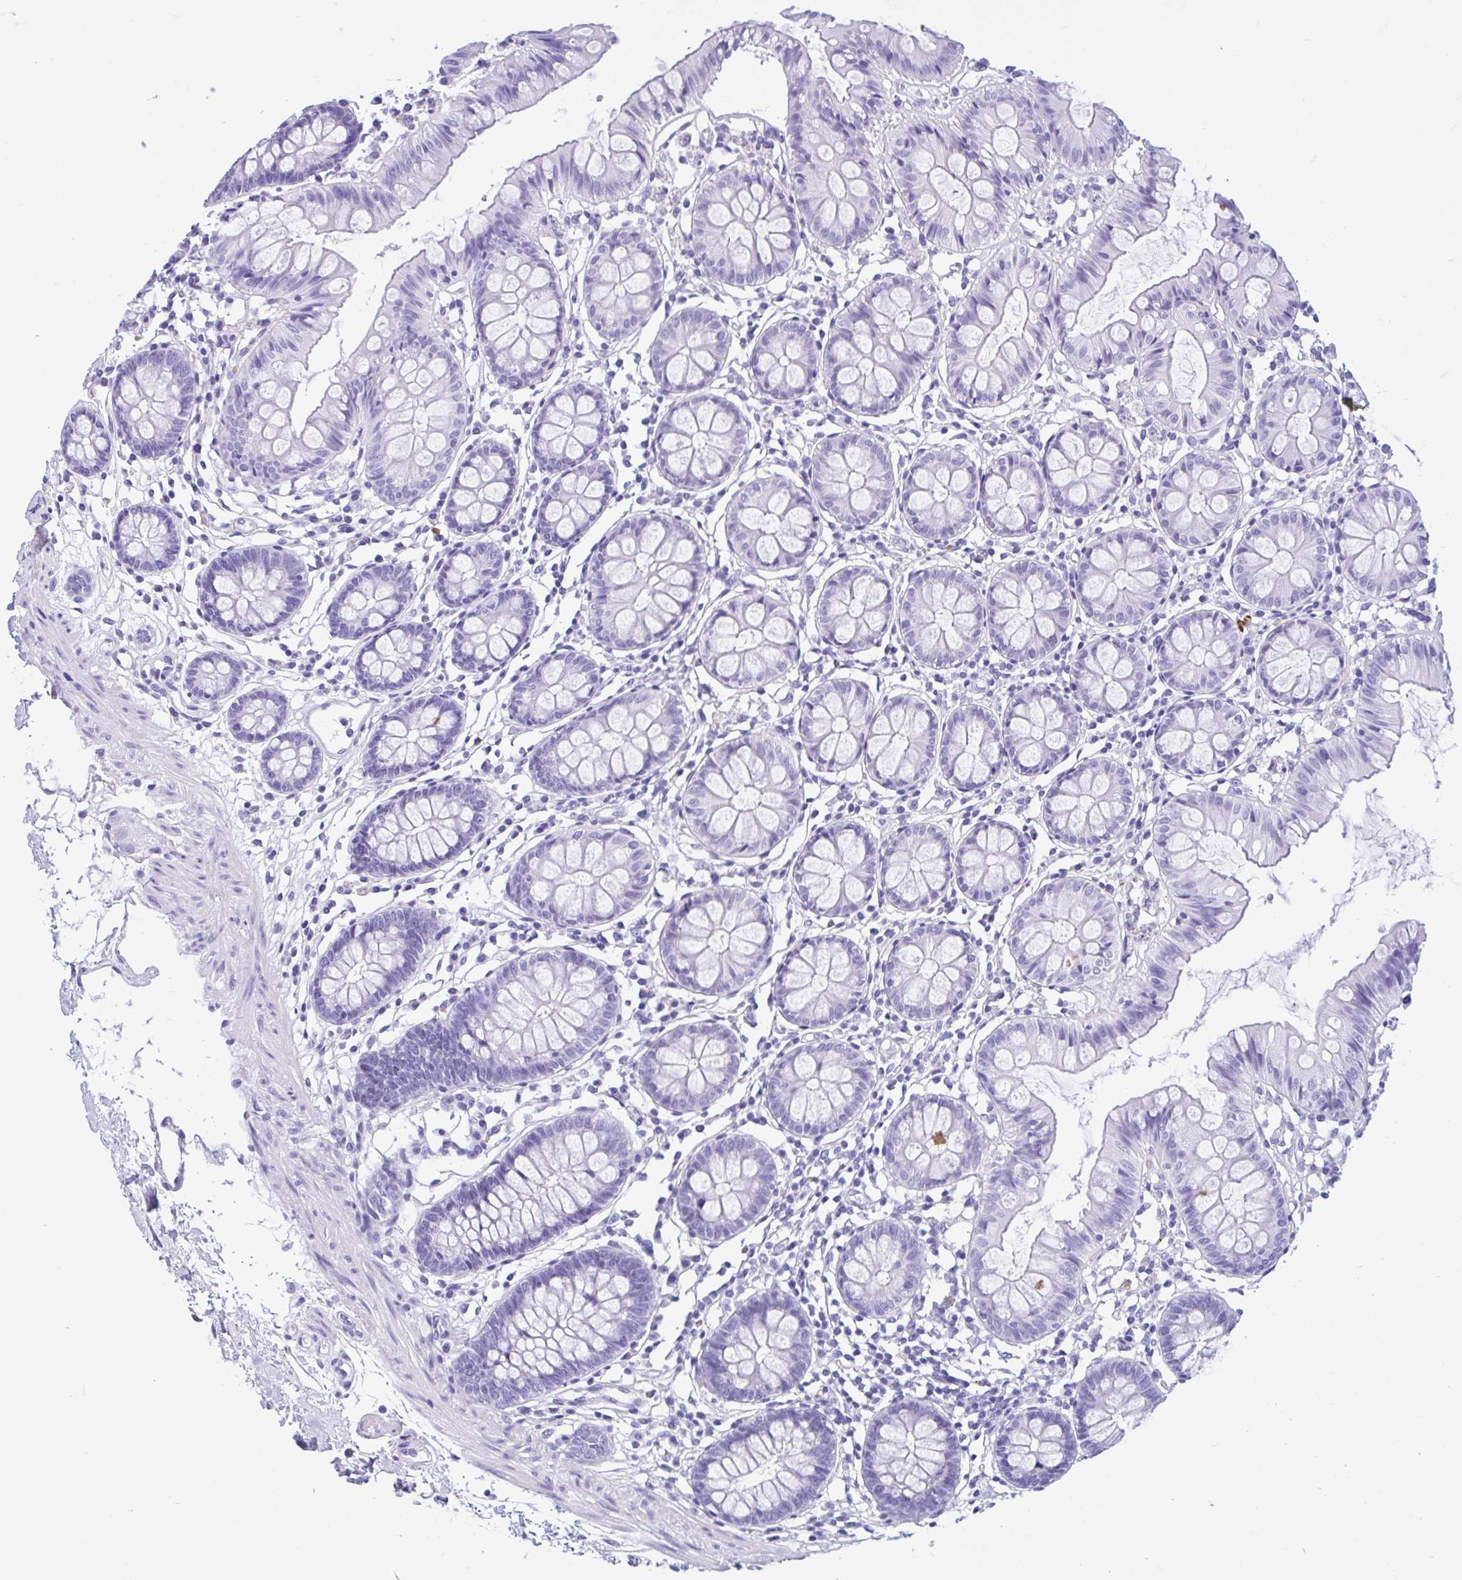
{"staining": {"intensity": "negative", "quantity": "none", "location": "none"}, "tissue": "colon", "cell_type": "Endothelial cells", "image_type": "normal", "snomed": [{"axis": "morphology", "description": "Normal tissue, NOS"}, {"axis": "topography", "description": "Colon"}], "caption": "A micrograph of colon stained for a protein exhibits no brown staining in endothelial cells. The staining is performed using DAB brown chromogen with nuclei counter-stained in using hematoxylin.", "gene": "IAPP", "patient": {"sex": "female", "age": 84}}